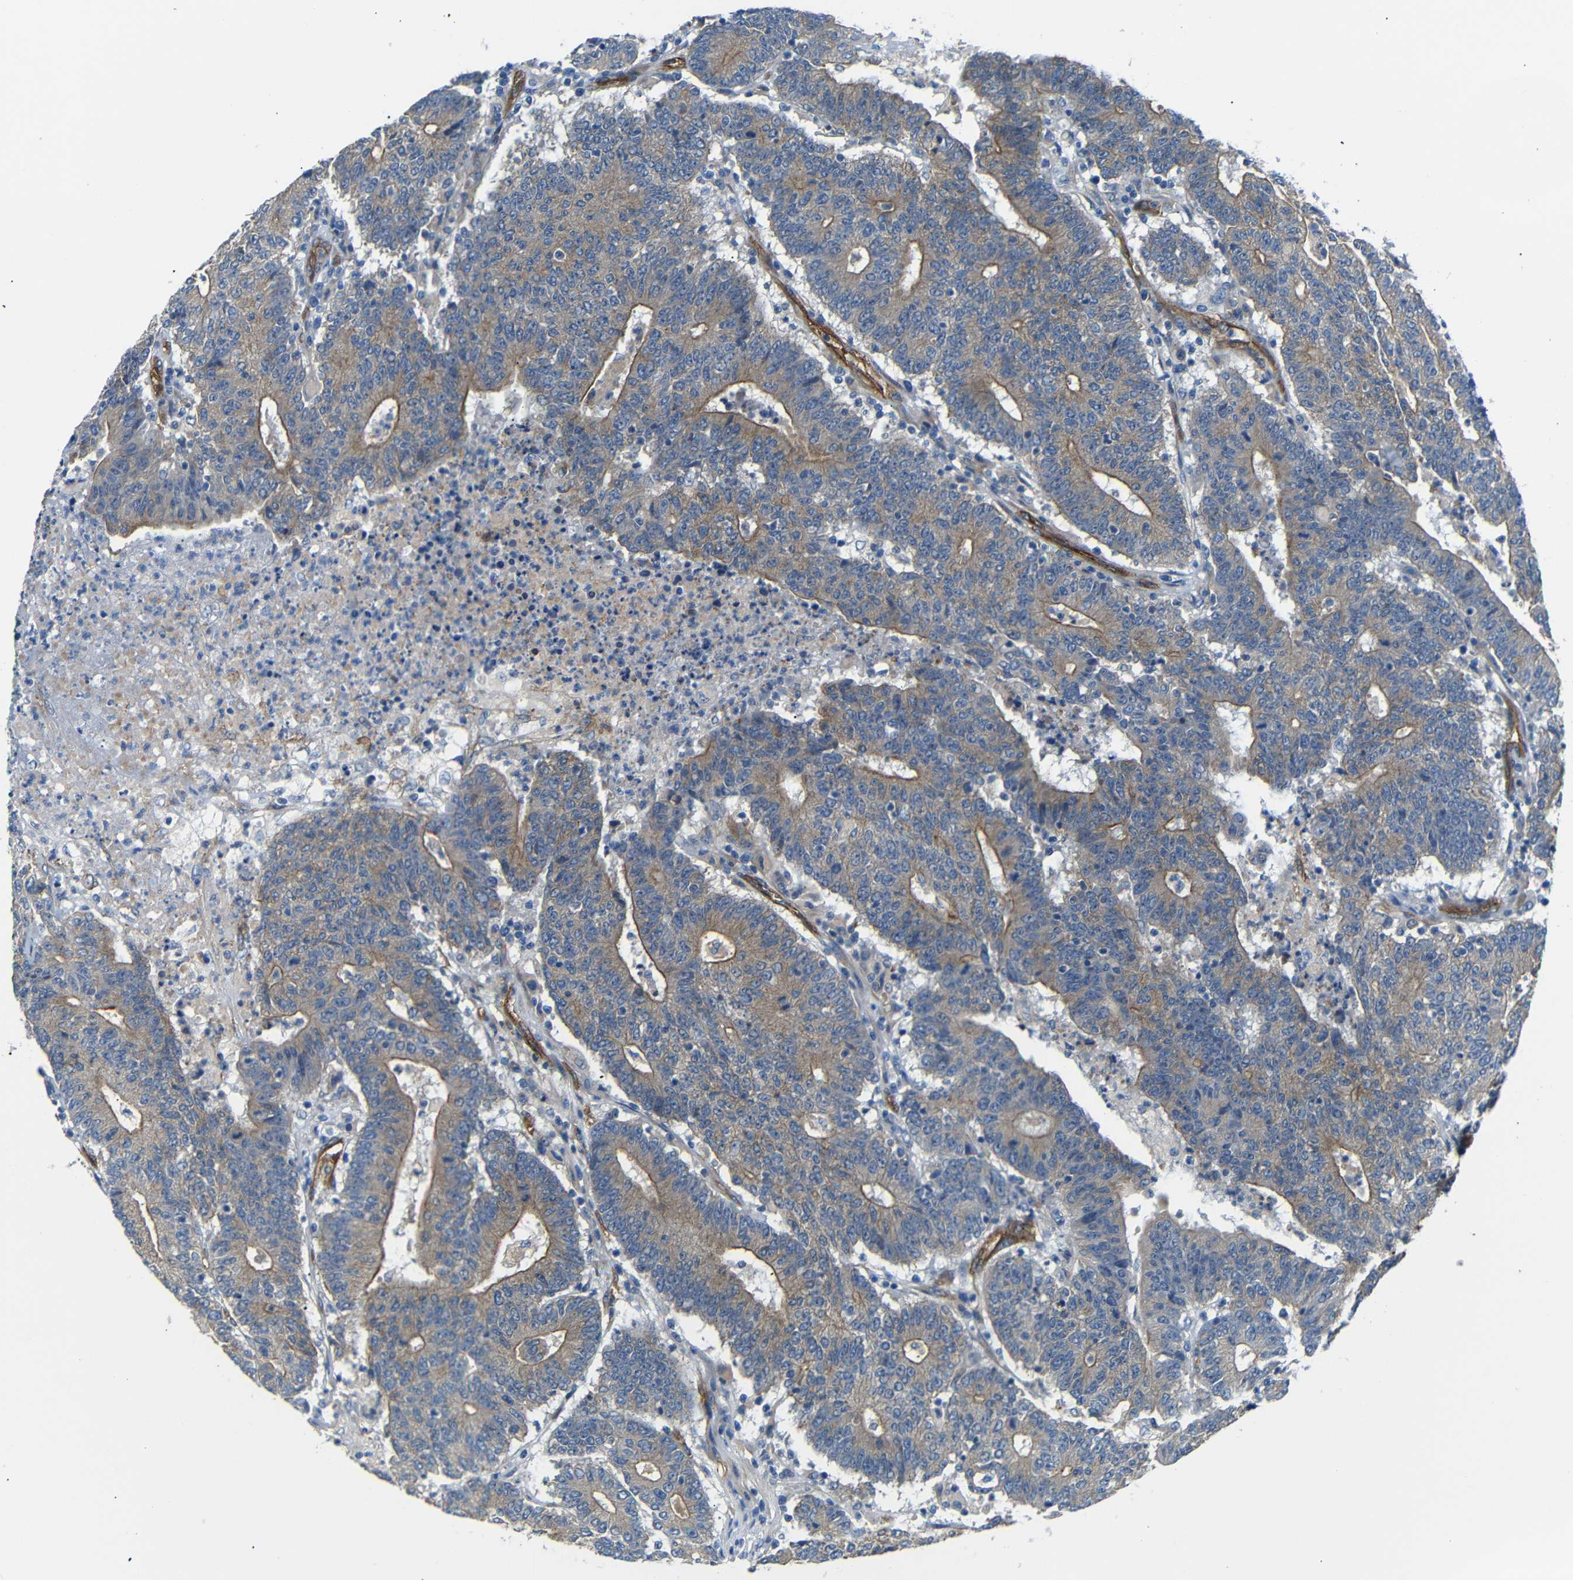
{"staining": {"intensity": "moderate", "quantity": ">75%", "location": "cytoplasmic/membranous"}, "tissue": "colorectal cancer", "cell_type": "Tumor cells", "image_type": "cancer", "snomed": [{"axis": "morphology", "description": "Normal tissue, NOS"}, {"axis": "morphology", "description": "Adenocarcinoma, NOS"}, {"axis": "topography", "description": "Colon"}], "caption": "A histopathology image showing moderate cytoplasmic/membranous expression in approximately >75% of tumor cells in colorectal adenocarcinoma, as visualized by brown immunohistochemical staining.", "gene": "MYO1B", "patient": {"sex": "female", "age": 75}}